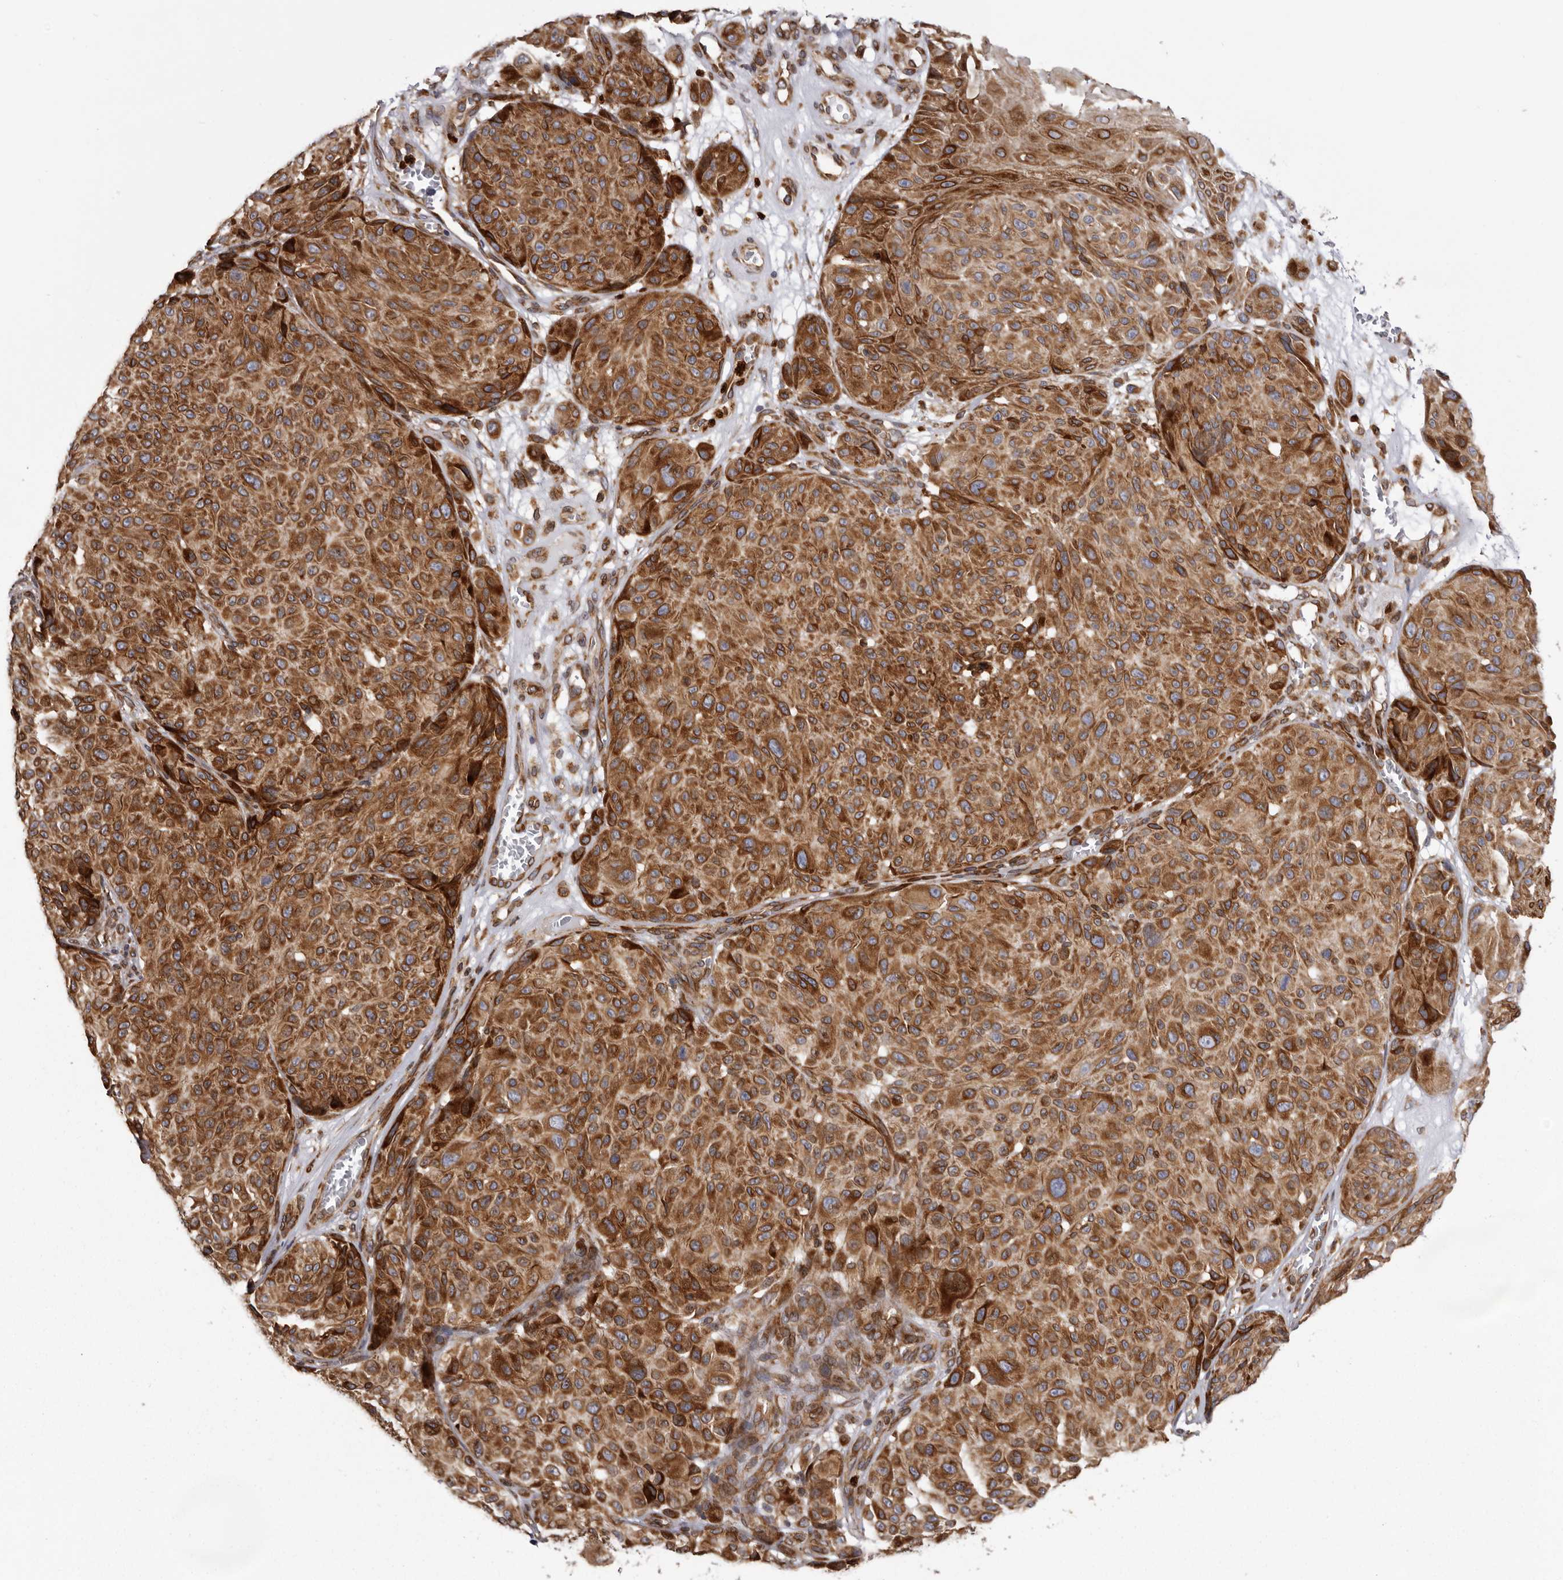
{"staining": {"intensity": "moderate", "quantity": ">75%", "location": "cytoplasmic/membranous"}, "tissue": "melanoma", "cell_type": "Tumor cells", "image_type": "cancer", "snomed": [{"axis": "morphology", "description": "Malignant melanoma, NOS"}, {"axis": "topography", "description": "Skin"}], "caption": "Protein staining of malignant melanoma tissue exhibits moderate cytoplasmic/membranous staining in approximately >75% of tumor cells.", "gene": "C4orf3", "patient": {"sex": "male", "age": 83}}